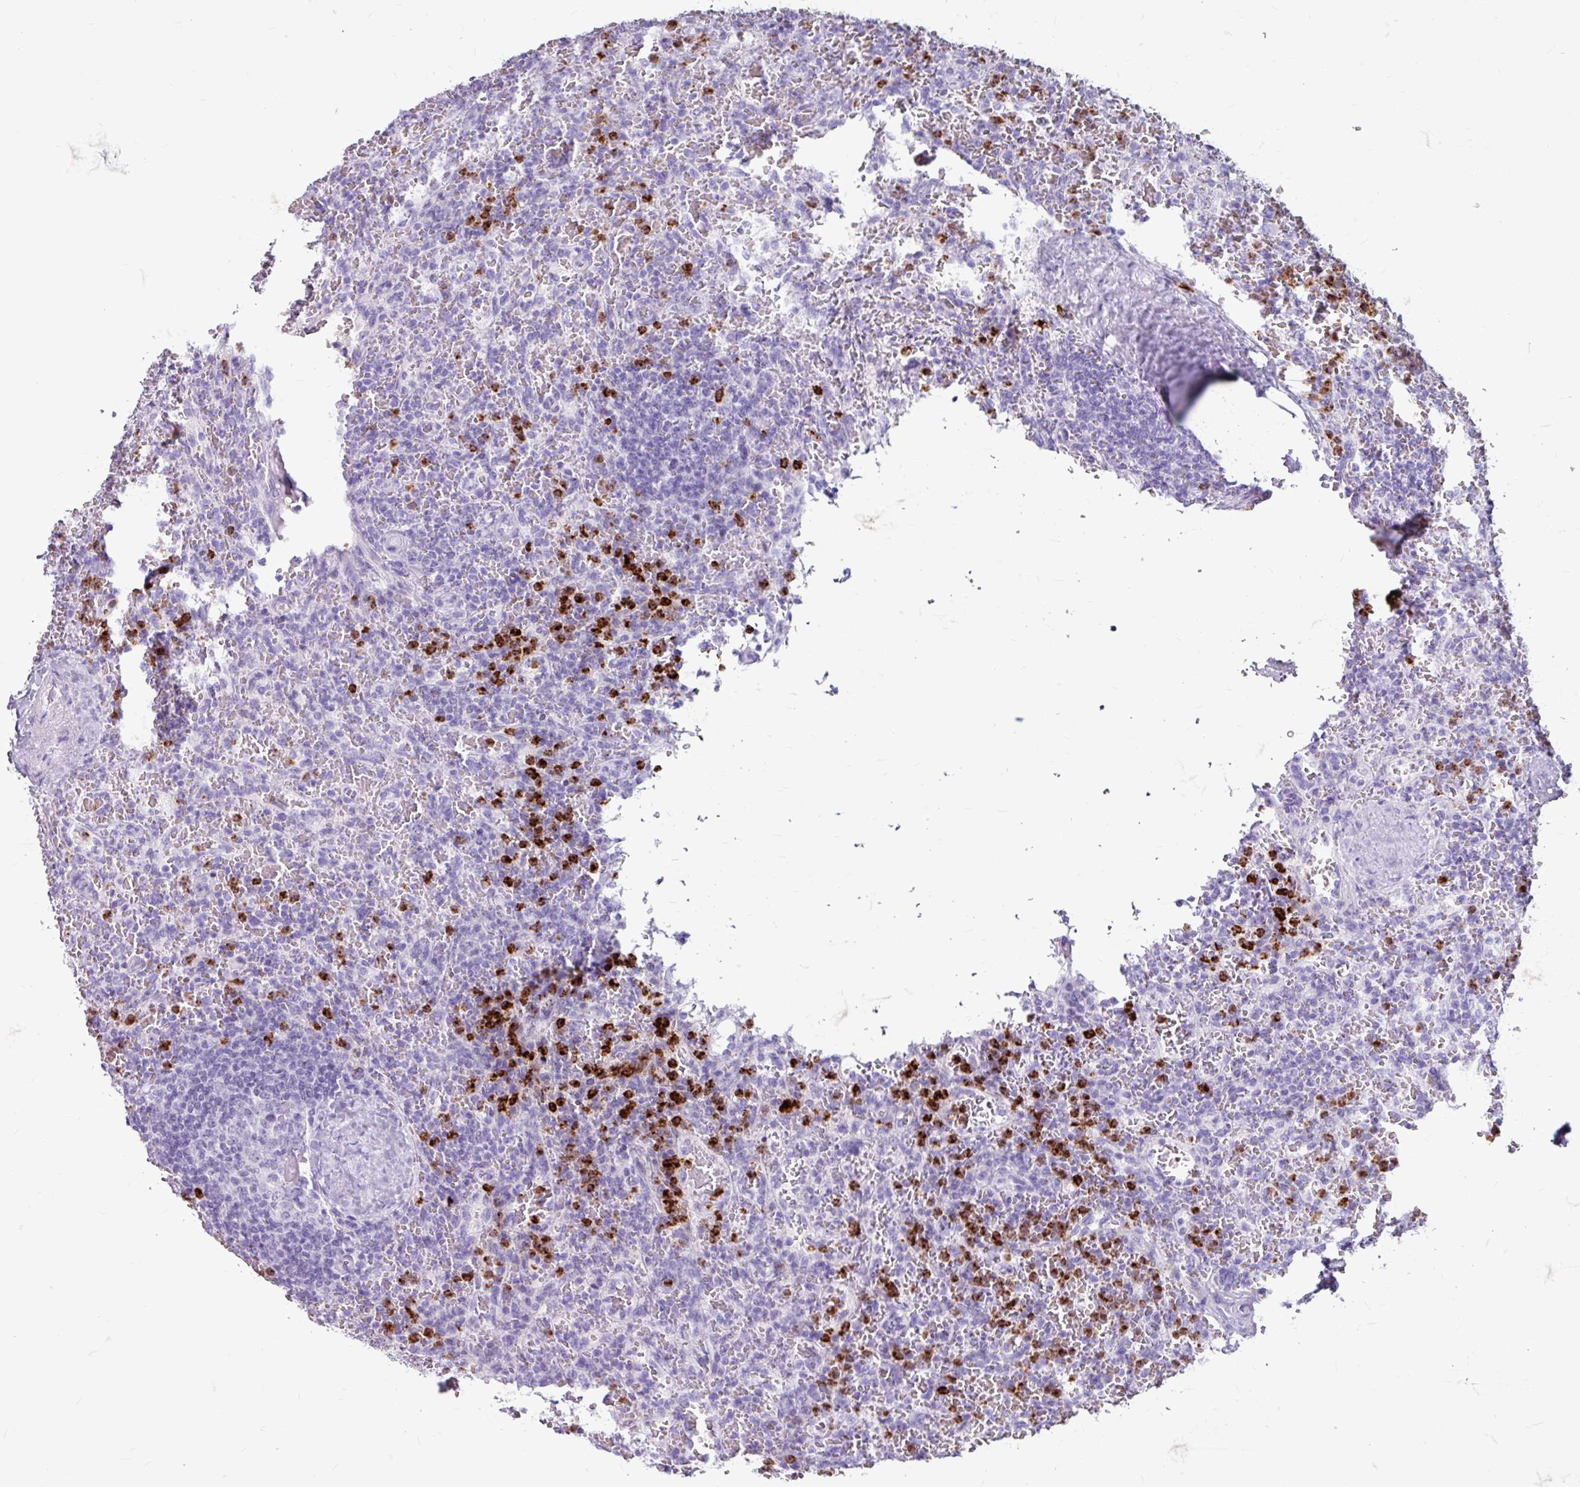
{"staining": {"intensity": "negative", "quantity": "none", "location": "none"}, "tissue": "lymphoma", "cell_type": "Tumor cells", "image_type": "cancer", "snomed": [{"axis": "morphology", "description": "Malignant lymphoma, non-Hodgkin's type, Low grade"}, {"axis": "topography", "description": "Spleen"}], "caption": "A micrograph of human lymphoma is negative for staining in tumor cells. (DAB immunohistochemistry visualized using brightfield microscopy, high magnification).", "gene": "ANKRD1", "patient": {"sex": "female", "age": 64}}